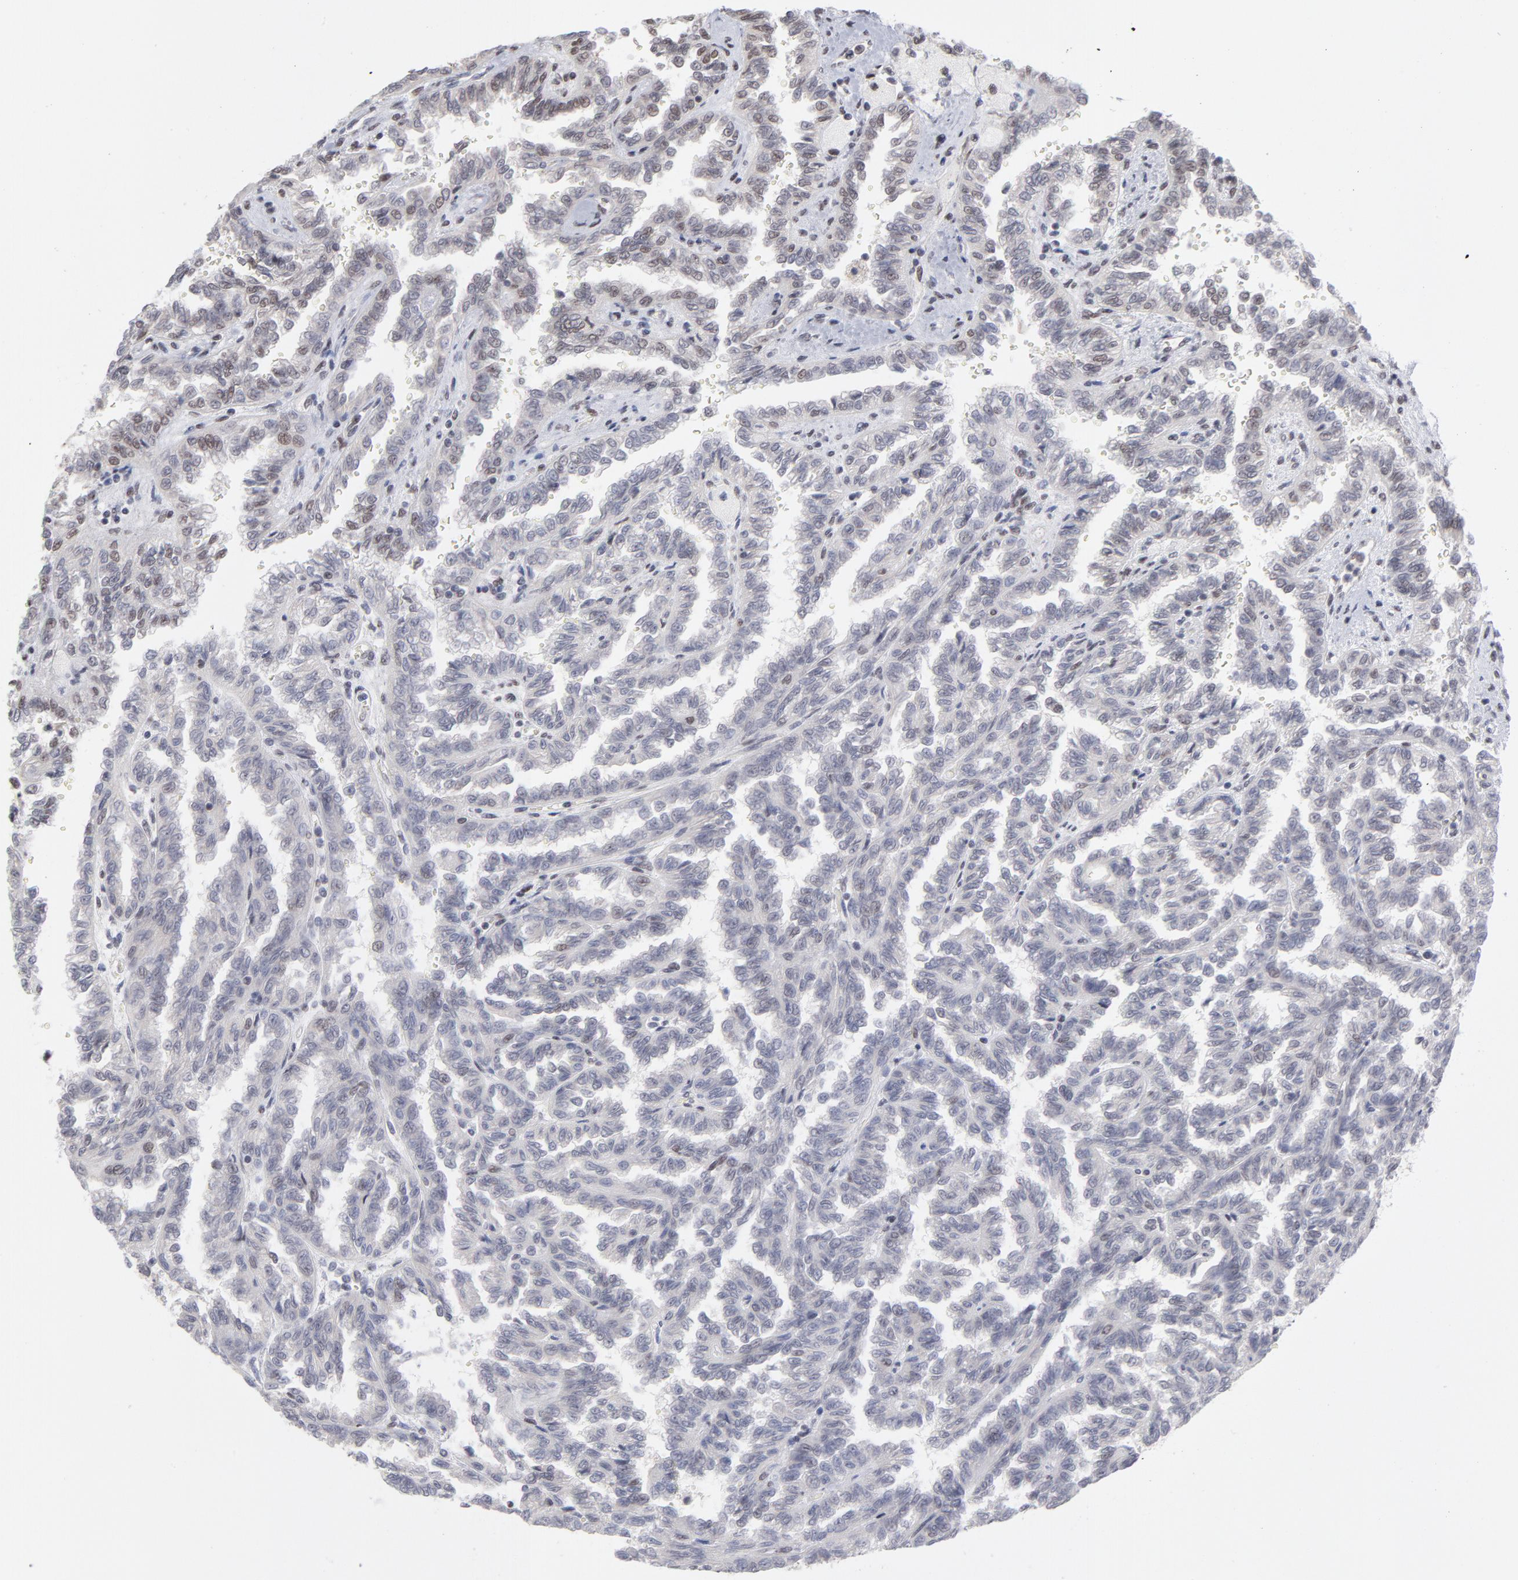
{"staining": {"intensity": "weak", "quantity": "25%-75%", "location": "nuclear"}, "tissue": "renal cancer", "cell_type": "Tumor cells", "image_type": "cancer", "snomed": [{"axis": "morphology", "description": "Inflammation, NOS"}, {"axis": "morphology", "description": "Adenocarcinoma, NOS"}, {"axis": "topography", "description": "Kidney"}], "caption": "This is an image of immunohistochemistry staining of renal adenocarcinoma, which shows weak expression in the nuclear of tumor cells.", "gene": "ZNF3", "patient": {"sex": "male", "age": 68}}